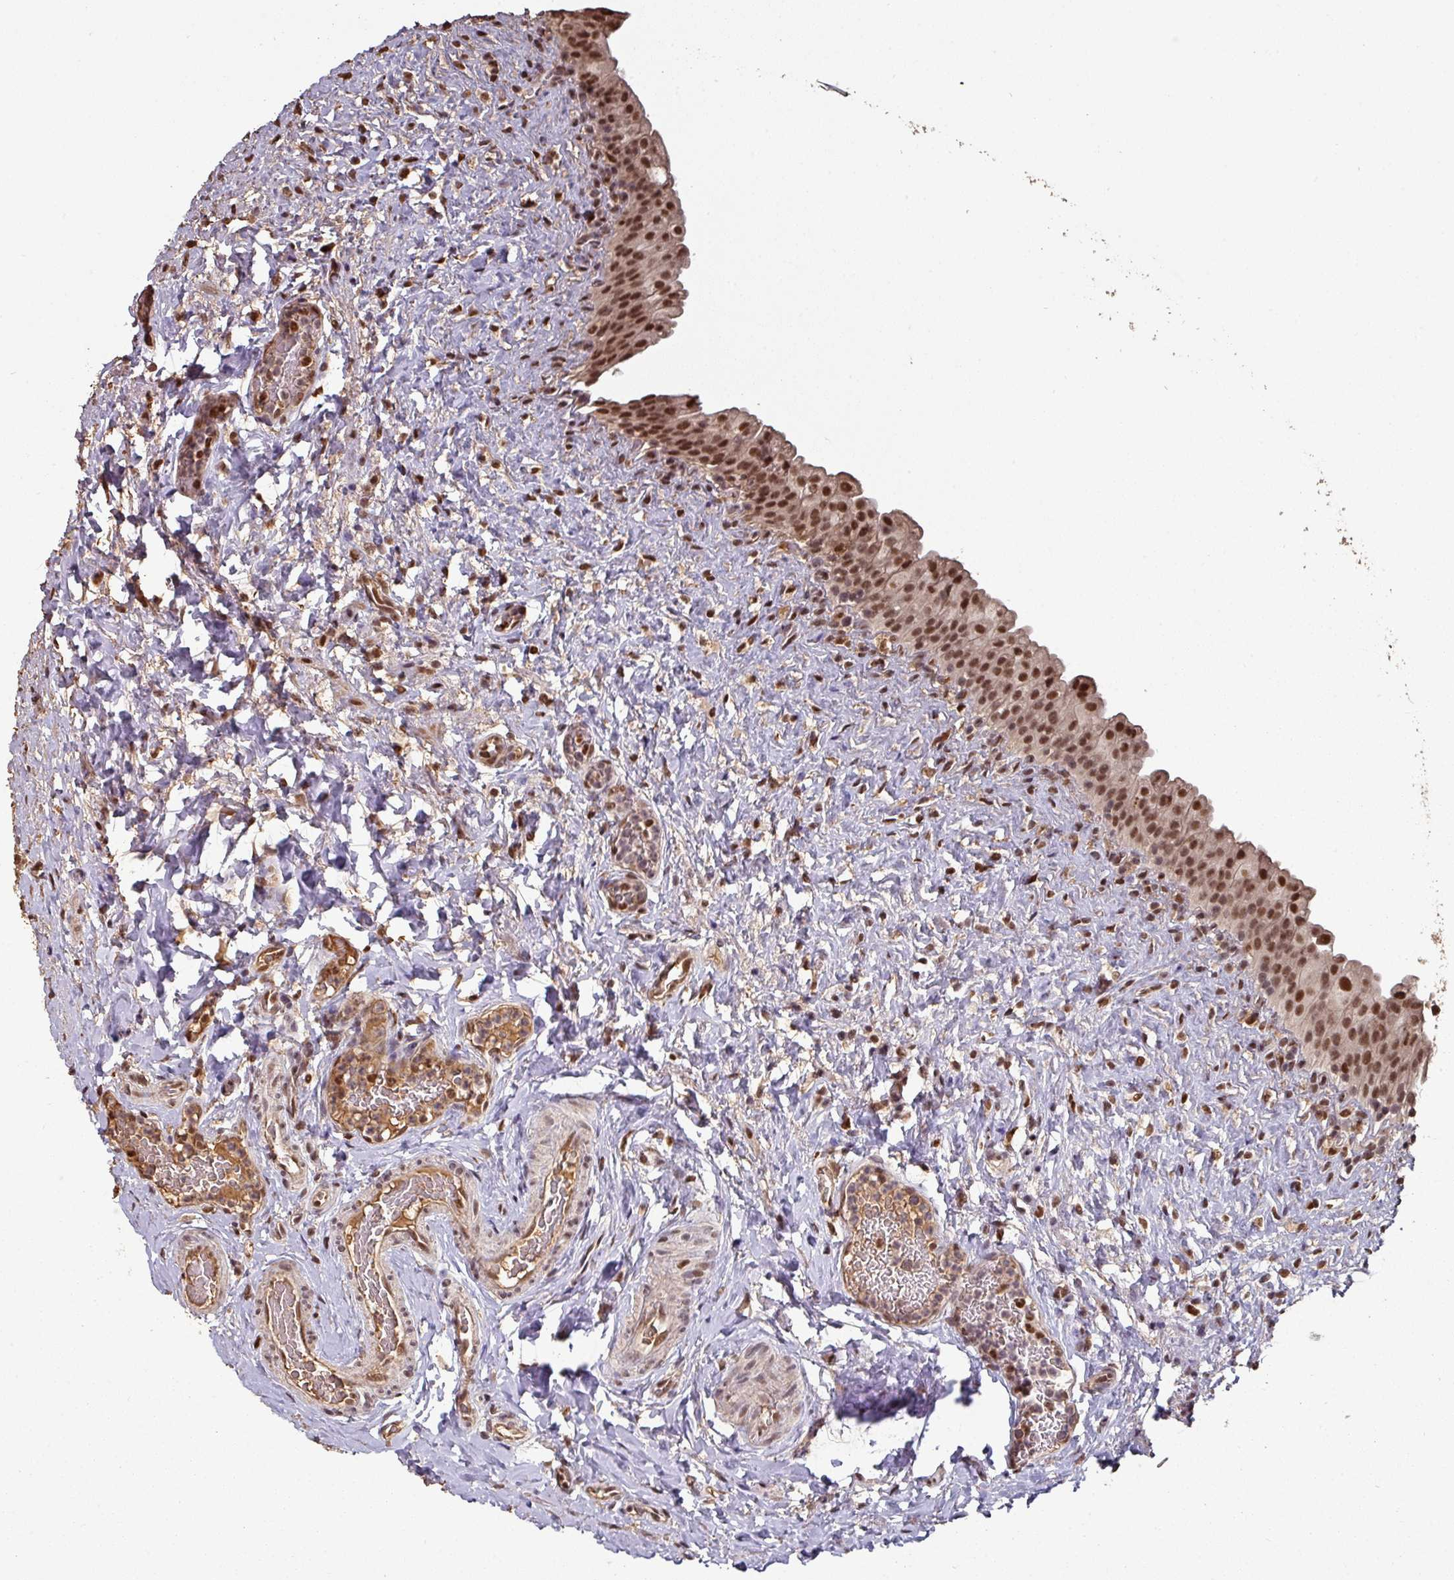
{"staining": {"intensity": "strong", "quantity": ">75%", "location": "nuclear"}, "tissue": "urinary bladder", "cell_type": "Urothelial cells", "image_type": "normal", "snomed": [{"axis": "morphology", "description": "Normal tissue, NOS"}, {"axis": "topography", "description": "Urinary bladder"}], "caption": "Benign urinary bladder shows strong nuclear positivity in approximately >75% of urothelial cells The staining was performed using DAB, with brown indicating positive protein expression. Nuclei are stained blue with hematoxylin..", "gene": "POLD1", "patient": {"sex": "female", "age": 27}}